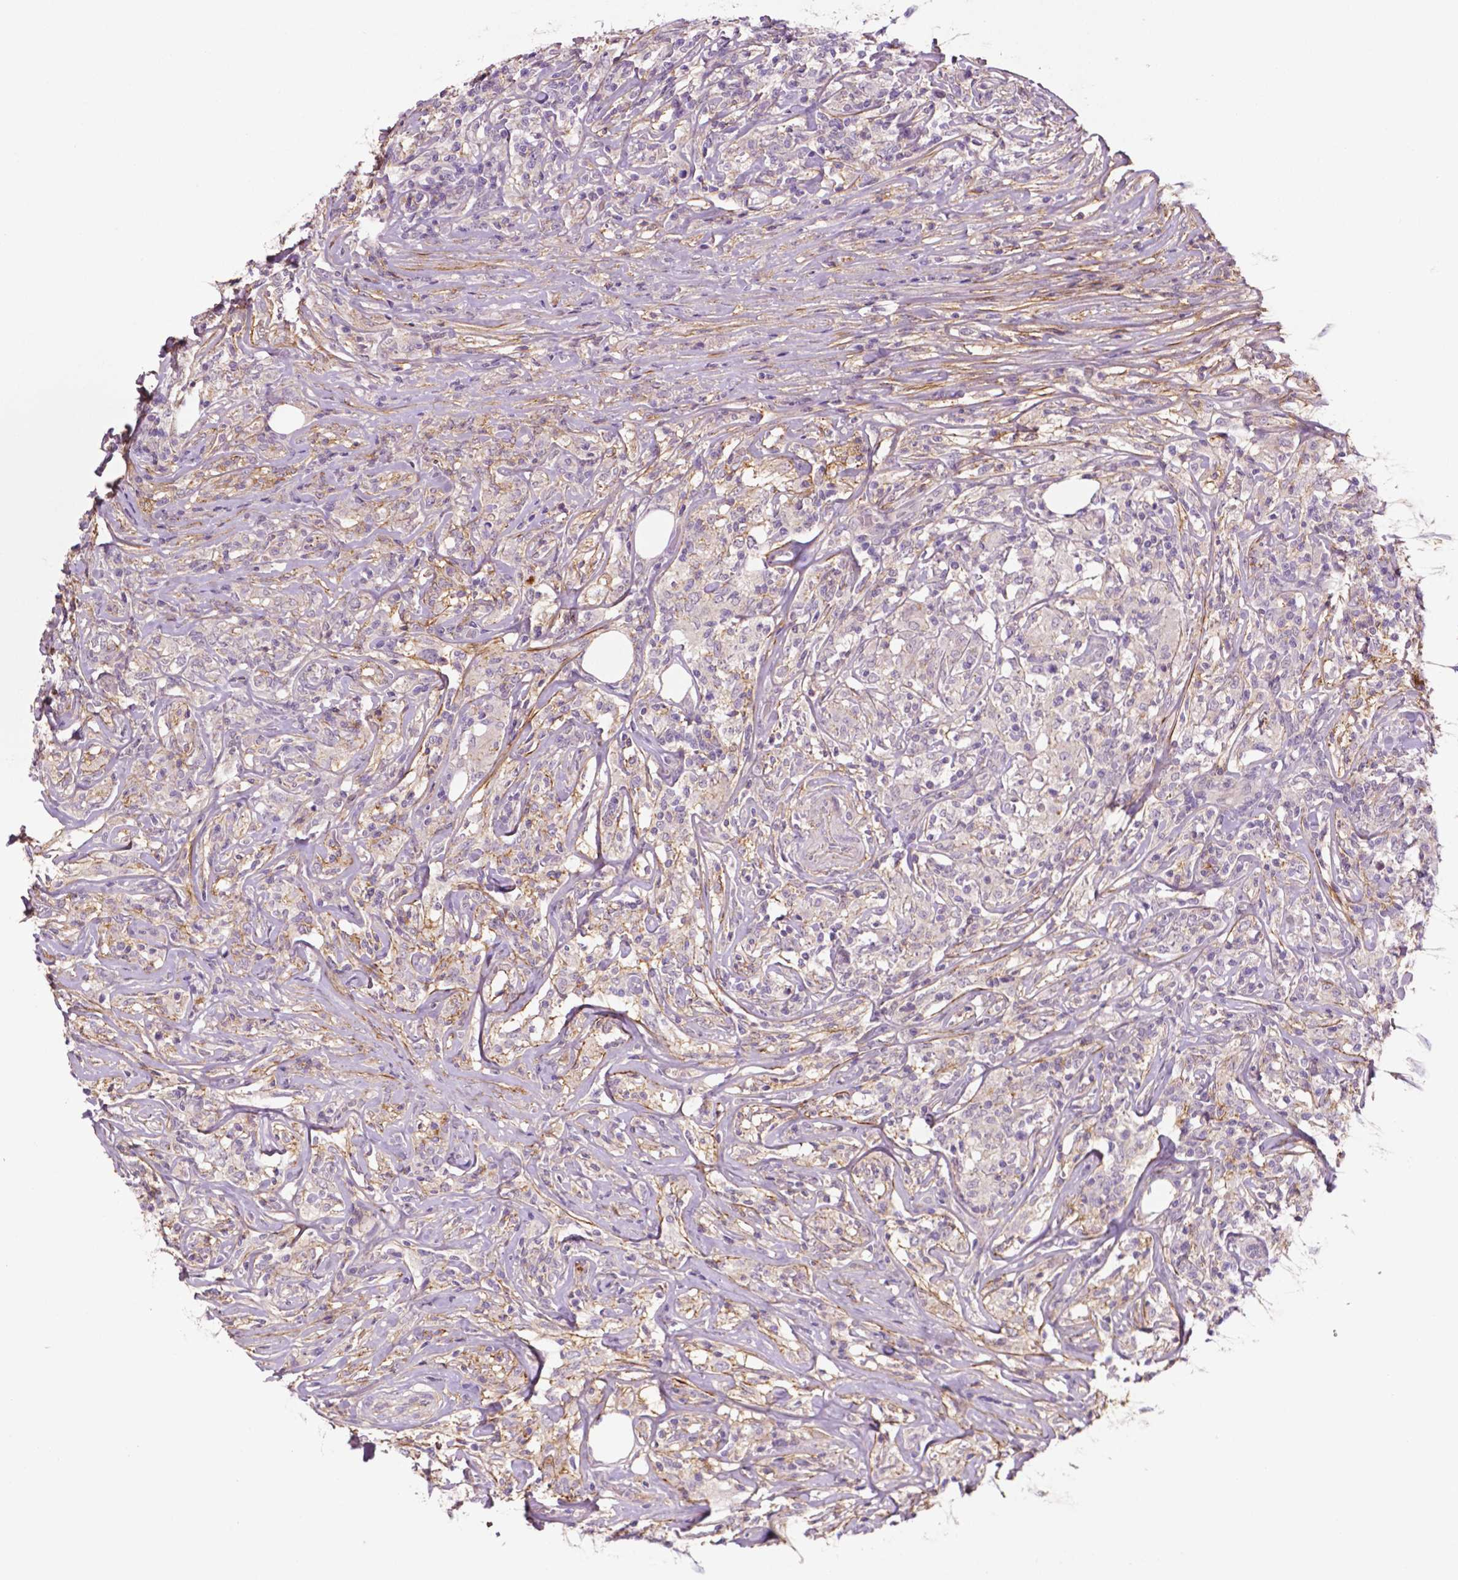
{"staining": {"intensity": "negative", "quantity": "none", "location": "none"}, "tissue": "lymphoma", "cell_type": "Tumor cells", "image_type": "cancer", "snomed": [{"axis": "morphology", "description": "Malignant lymphoma, non-Hodgkin's type, High grade"}, {"axis": "topography", "description": "Lymph node"}], "caption": "IHC image of neoplastic tissue: human malignant lymphoma, non-Hodgkin's type (high-grade) stained with DAB exhibits no significant protein positivity in tumor cells.", "gene": "FBLN1", "patient": {"sex": "female", "age": 84}}